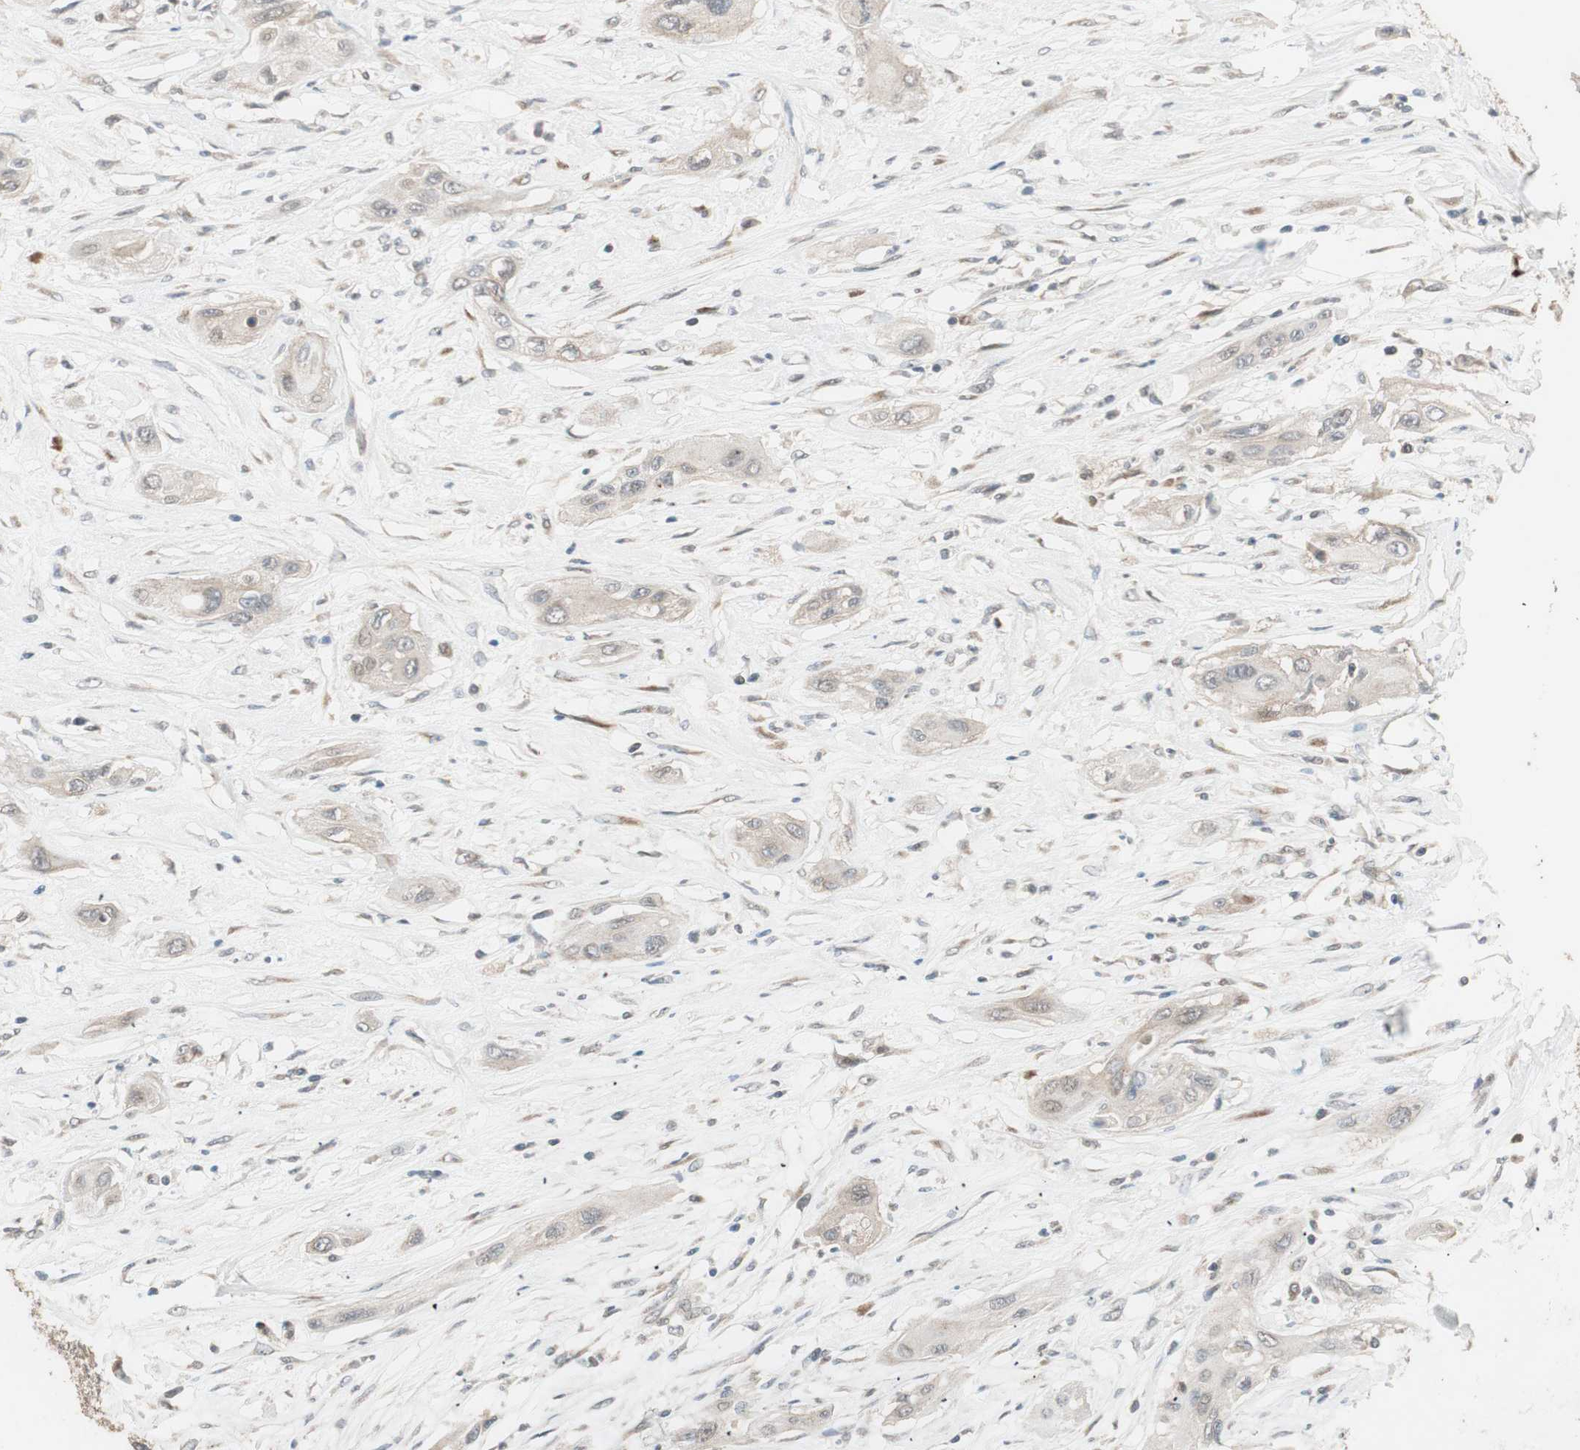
{"staining": {"intensity": "weak", "quantity": ">75%", "location": "cytoplasmic/membranous"}, "tissue": "lung cancer", "cell_type": "Tumor cells", "image_type": "cancer", "snomed": [{"axis": "morphology", "description": "Squamous cell carcinoma, NOS"}, {"axis": "topography", "description": "Lung"}], "caption": "Brown immunohistochemical staining in human lung squamous cell carcinoma reveals weak cytoplasmic/membranous positivity in approximately >75% of tumor cells.", "gene": "RARRES1", "patient": {"sex": "female", "age": 47}}